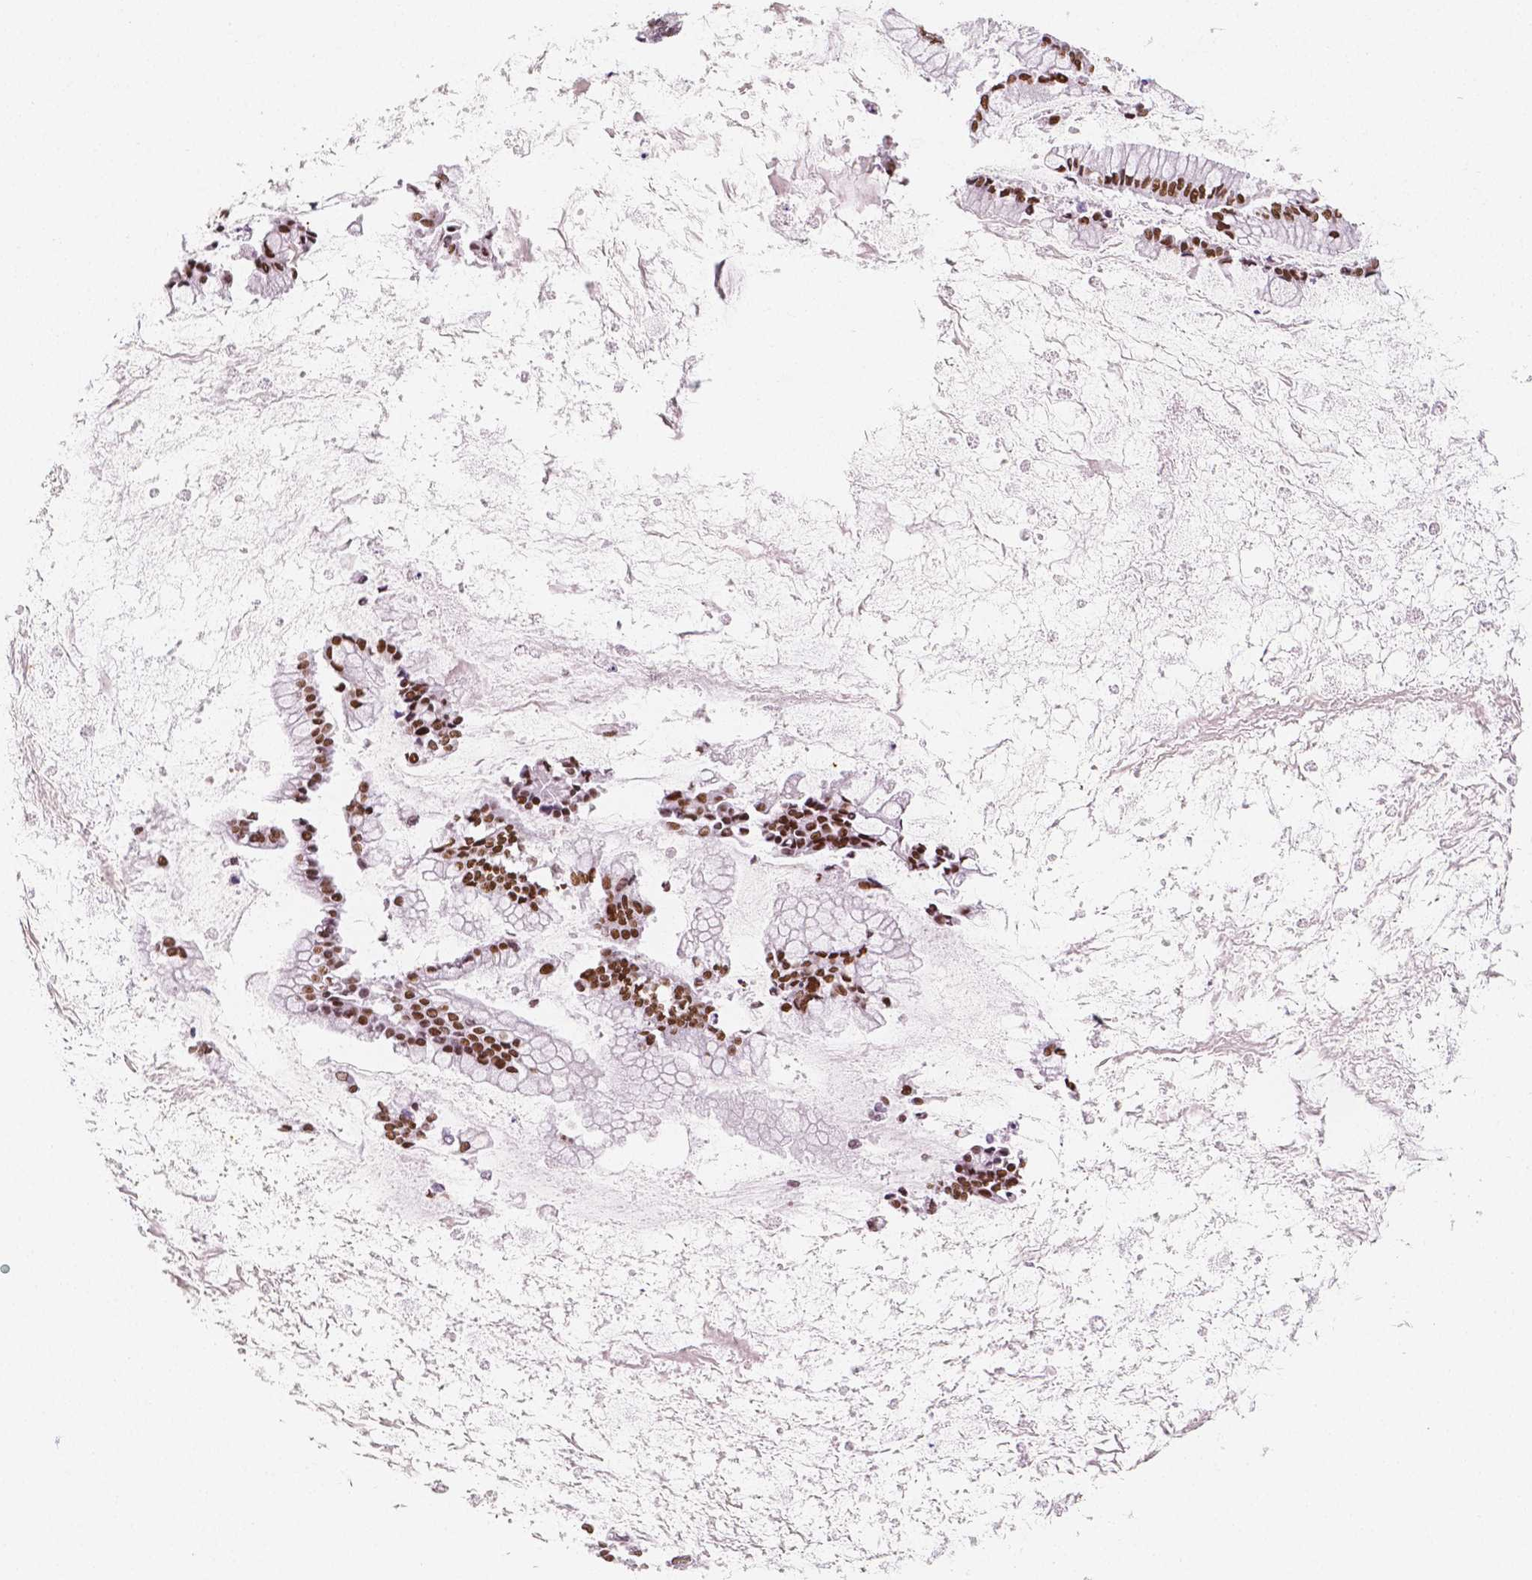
{"staining": {"intensity": "moderate", "quantity": ">75%", "location": "nuclear"}, "tissue": "ovarian cancer", "cell_type": "Tumor cells", "image_type": "cancer", "snomed": [{"axis": "morphology", "description": "Cystadenocarcinoma, mucinous, NOS"}, {"axis": "topography", "description": "Ovary"}], "caption": "DAB (3,3'-diaminobenzidine) immunohistochemical staining of mucinous cystadenocarcinoma (ovarian) demonstrates moderate nuclear protein staining in about >75% of tumor cells. Using DAB (brown) and hematoxylin (blue) stains, captured at high magnification using brightfield microscopy.", "gene": "HDAC1", "patient": {"sex": "female", "age": 67}}